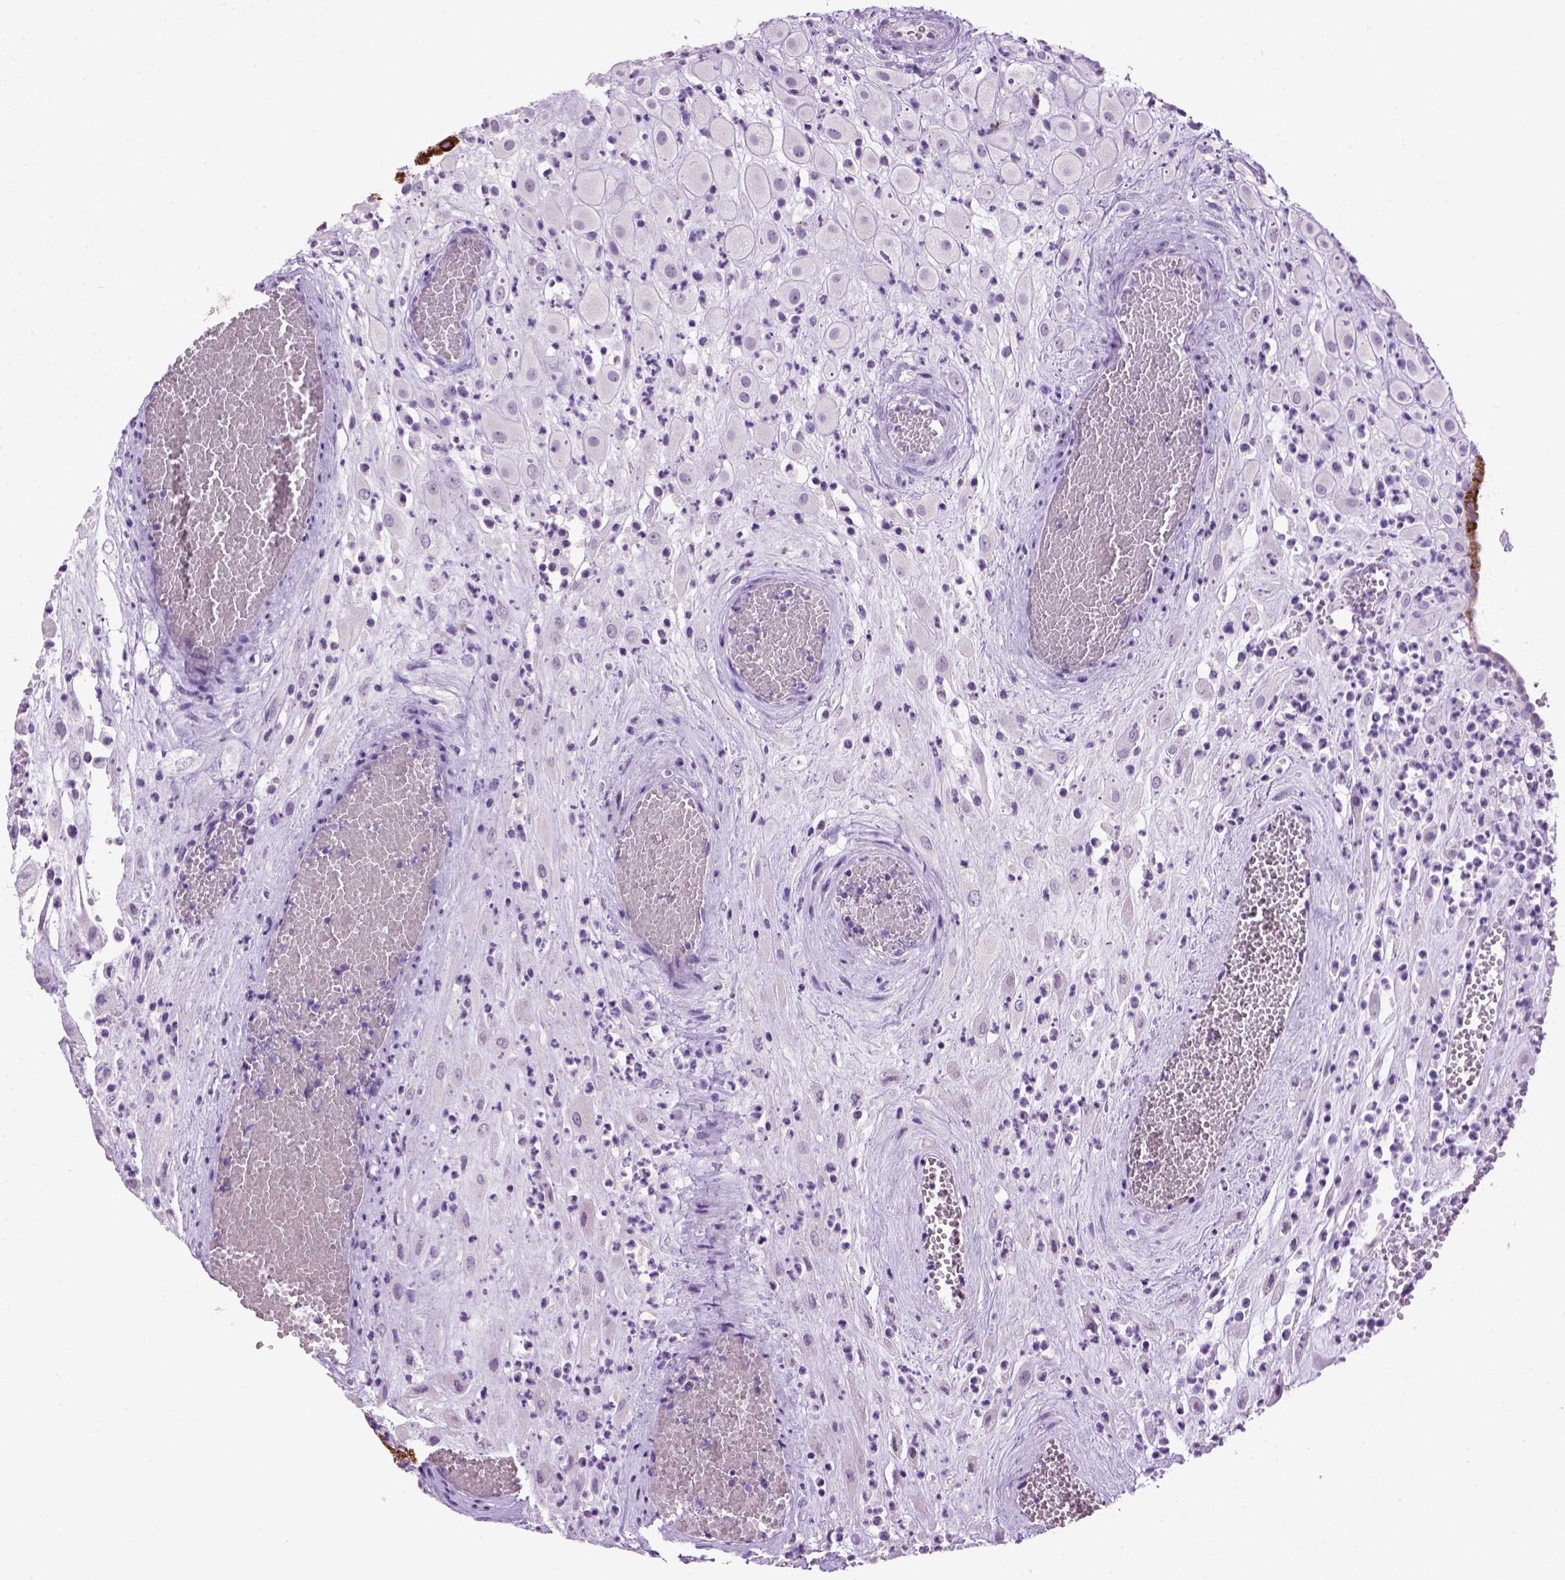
{"staining": {"intensity": "negative", "quantity": "none", "location": "none"}, "tissue": "placenta", "cell_type": "Decidual cells", "image_type": "normal", "snomed": [{"axis": "morphology", "description": "Normal tissue, NOS"}, {"axis": "topography", "description": "Placenta"}], "caption": "Immunohistochemistry of unremarkable placenta exhibits no positivity in decidual cells. (DAB immunohistochemistry with hematoxylin counter stain).", "gene": "CYP24A1", "patient": {"sex": "female", "age": 24}}